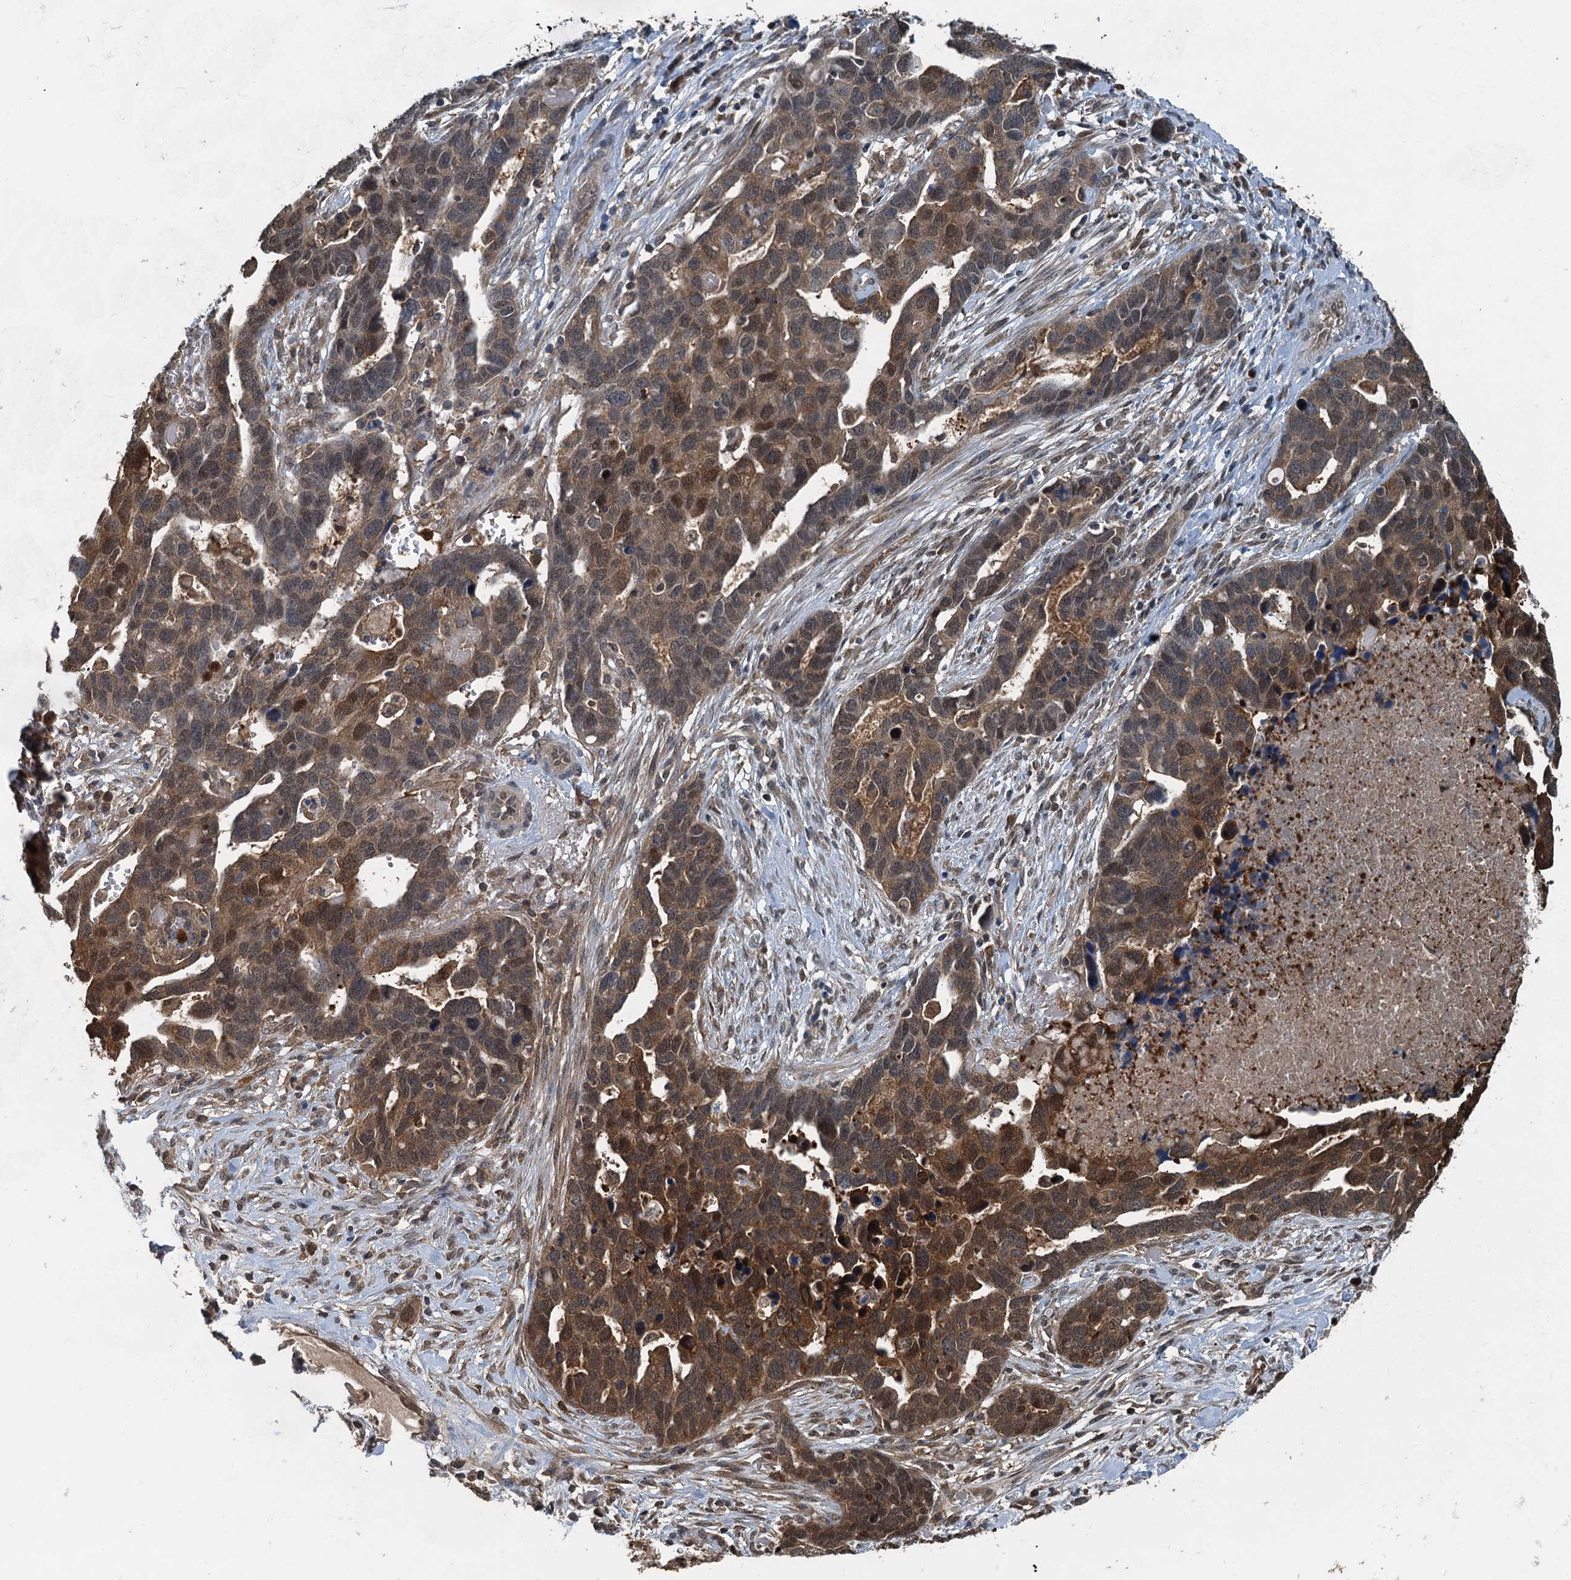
{"staining": {"intensity": "moderate", "quantity": ">75%", "location": "cytoplasmic/membranous,nuclear"}, "tissue": "ovarian cancer", "cell_type": "Tumor cells", "image_type": "cancer", "snomed": [{"axis": "morphology", "description": "Cystadenocarcinoma, serous, NOS"}, {"axis": "topography", "description": "Ovary"}], "caption": "Immunohistochemical staining of ovarian serous cystadenocarcinoma exhibits medium levels of moderate cytoplasmic/membranous and nuclear protein positivity in about >75% of tumor cells.", "gene": "GPI", "patient": {"sex": "female", "age": 54}}